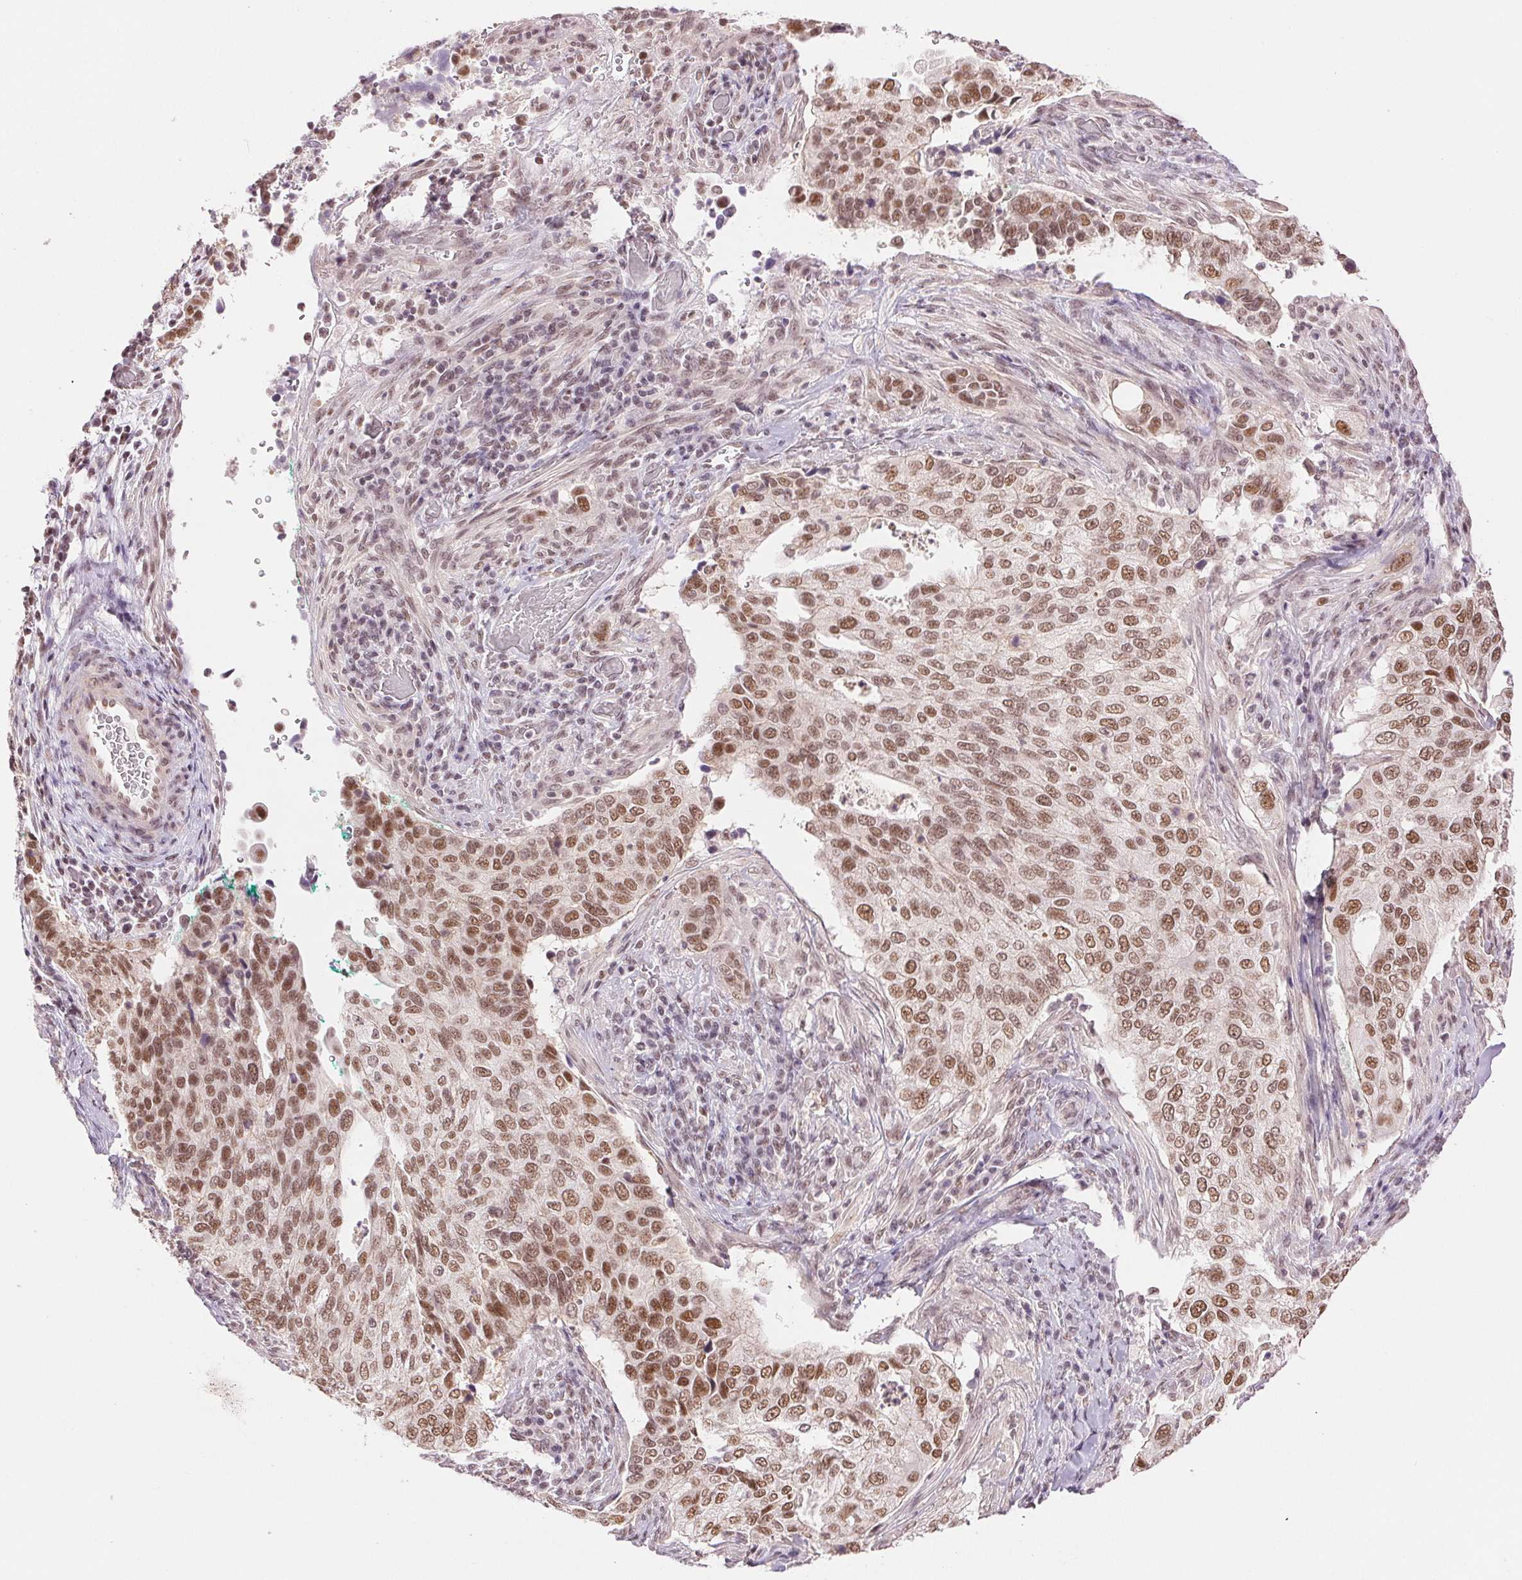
{"staining": {"intensity": "moderate", "quantity": ">75%", "location": "nuclear"}, "tissue": "cervical cancer", "cell_type": "Tumor cells", "image_type": "cancer", "snomed": [{"axis": "morphology", "description": "Squamous cell carcinoma, NOS"}, {"axis": "topography", "description": "Cervix"}], "caption": "Tumor cells exhibit medium levels of moderate nuclear positivity in about >75% of cells in human cervical cancer.", "gene": "RPRD1B", "patient": {"sex": "female", "age": 38}}